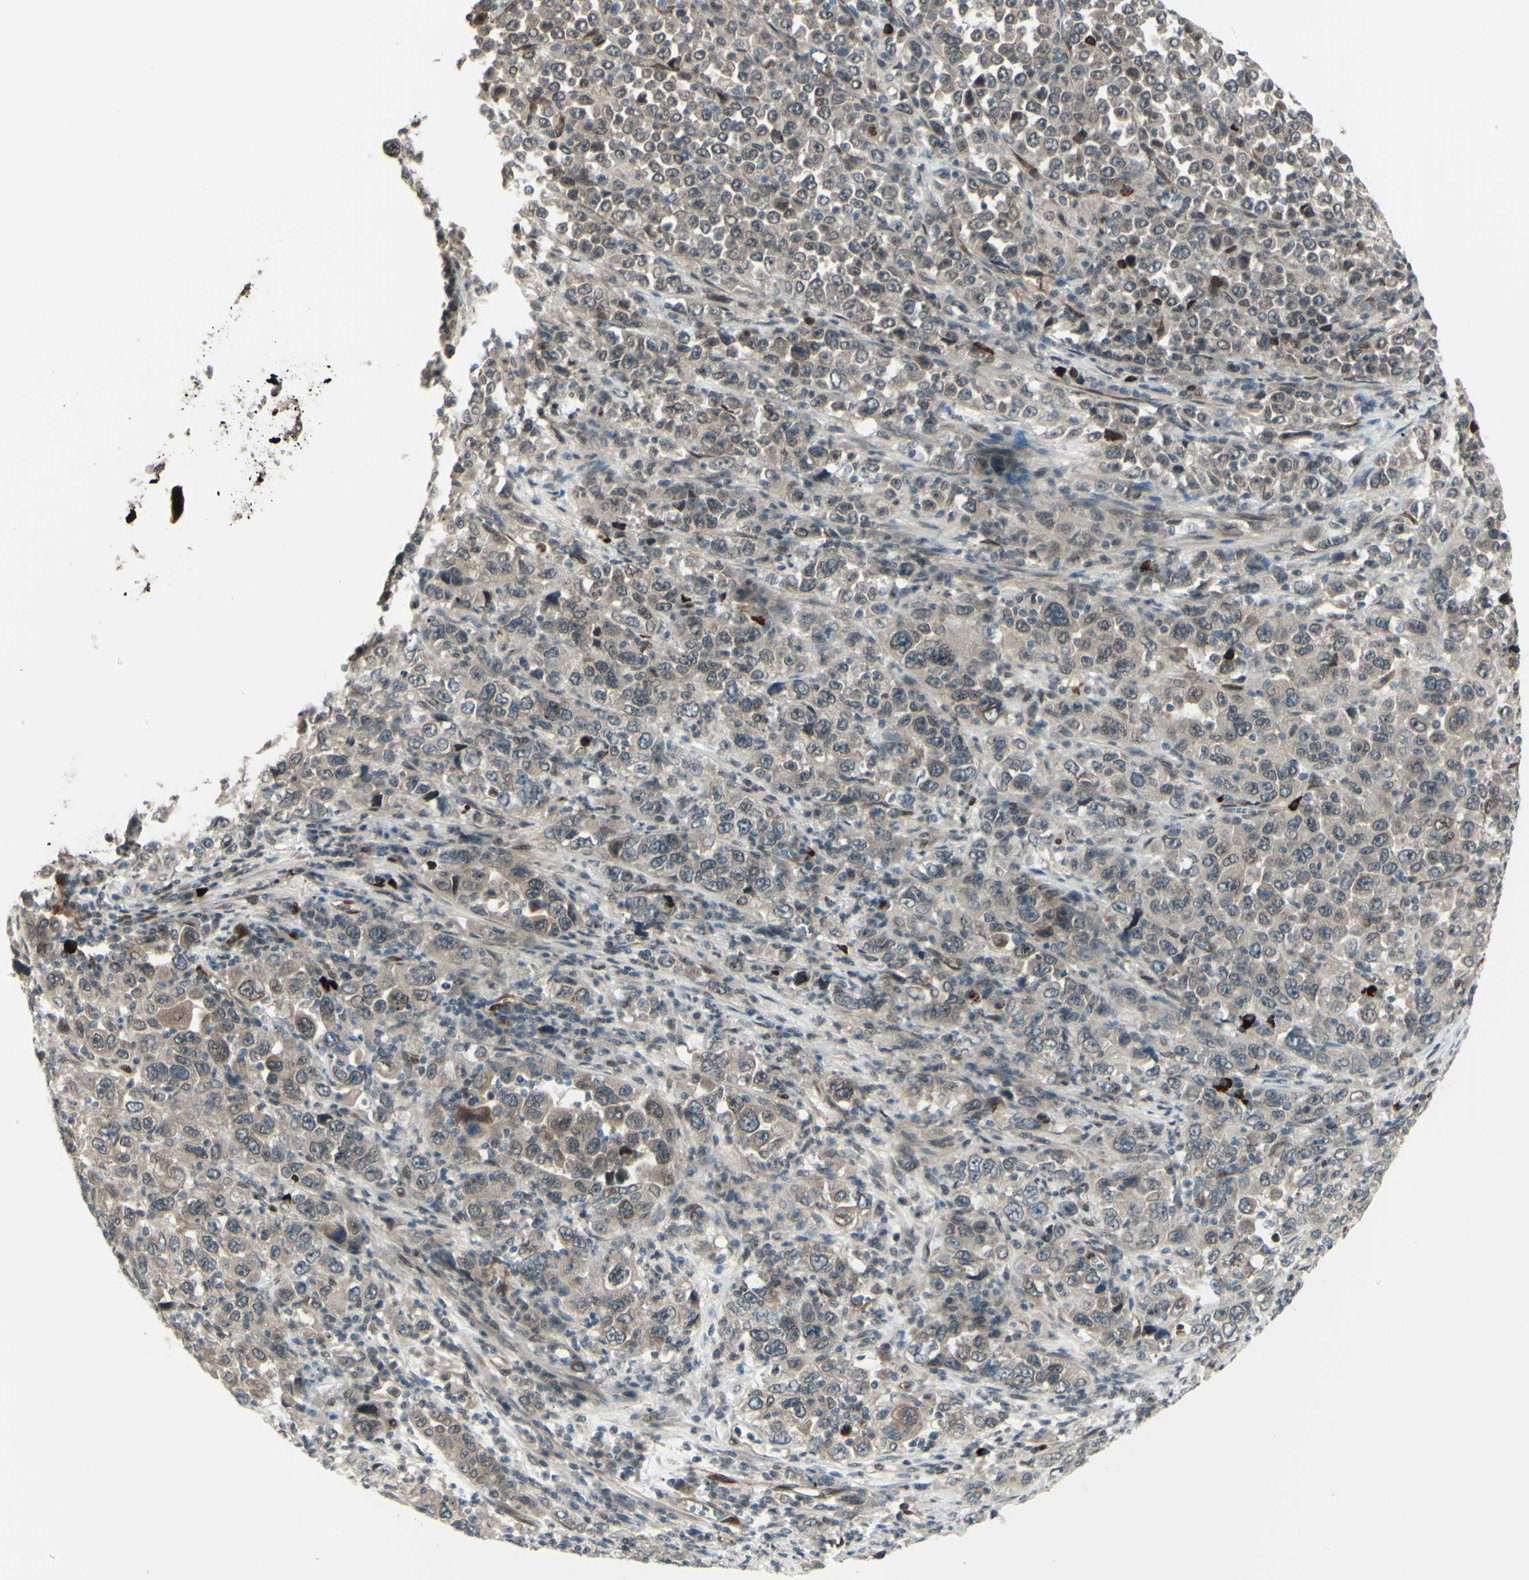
{"staining": {"intensity": "weak", "quantity": "<25%", "location": "cytoplasmic/membranous"}, "tissue": "stomach cancer", "cell_type": "Tumor cells", "image_type": "cancer", "snomed": [{"axis": "morphology", "description": "Normal tissue, NOS"}, {"axis": "morphology", "description": "Adenocarcinoma, NOS"}, {"axis": "topography", "description": "Stomach, upper"}, {"axis": "topography", "description": "Stomach"}], "caption": "Protein analysis of stomach cancer (adenocarcinoma) exhibits no significant positivity in tumor cells. (DAB immunohistochemistry, high magnification).", "gene": "MLF2", "patient": {"sex": "male", "age": 59}}